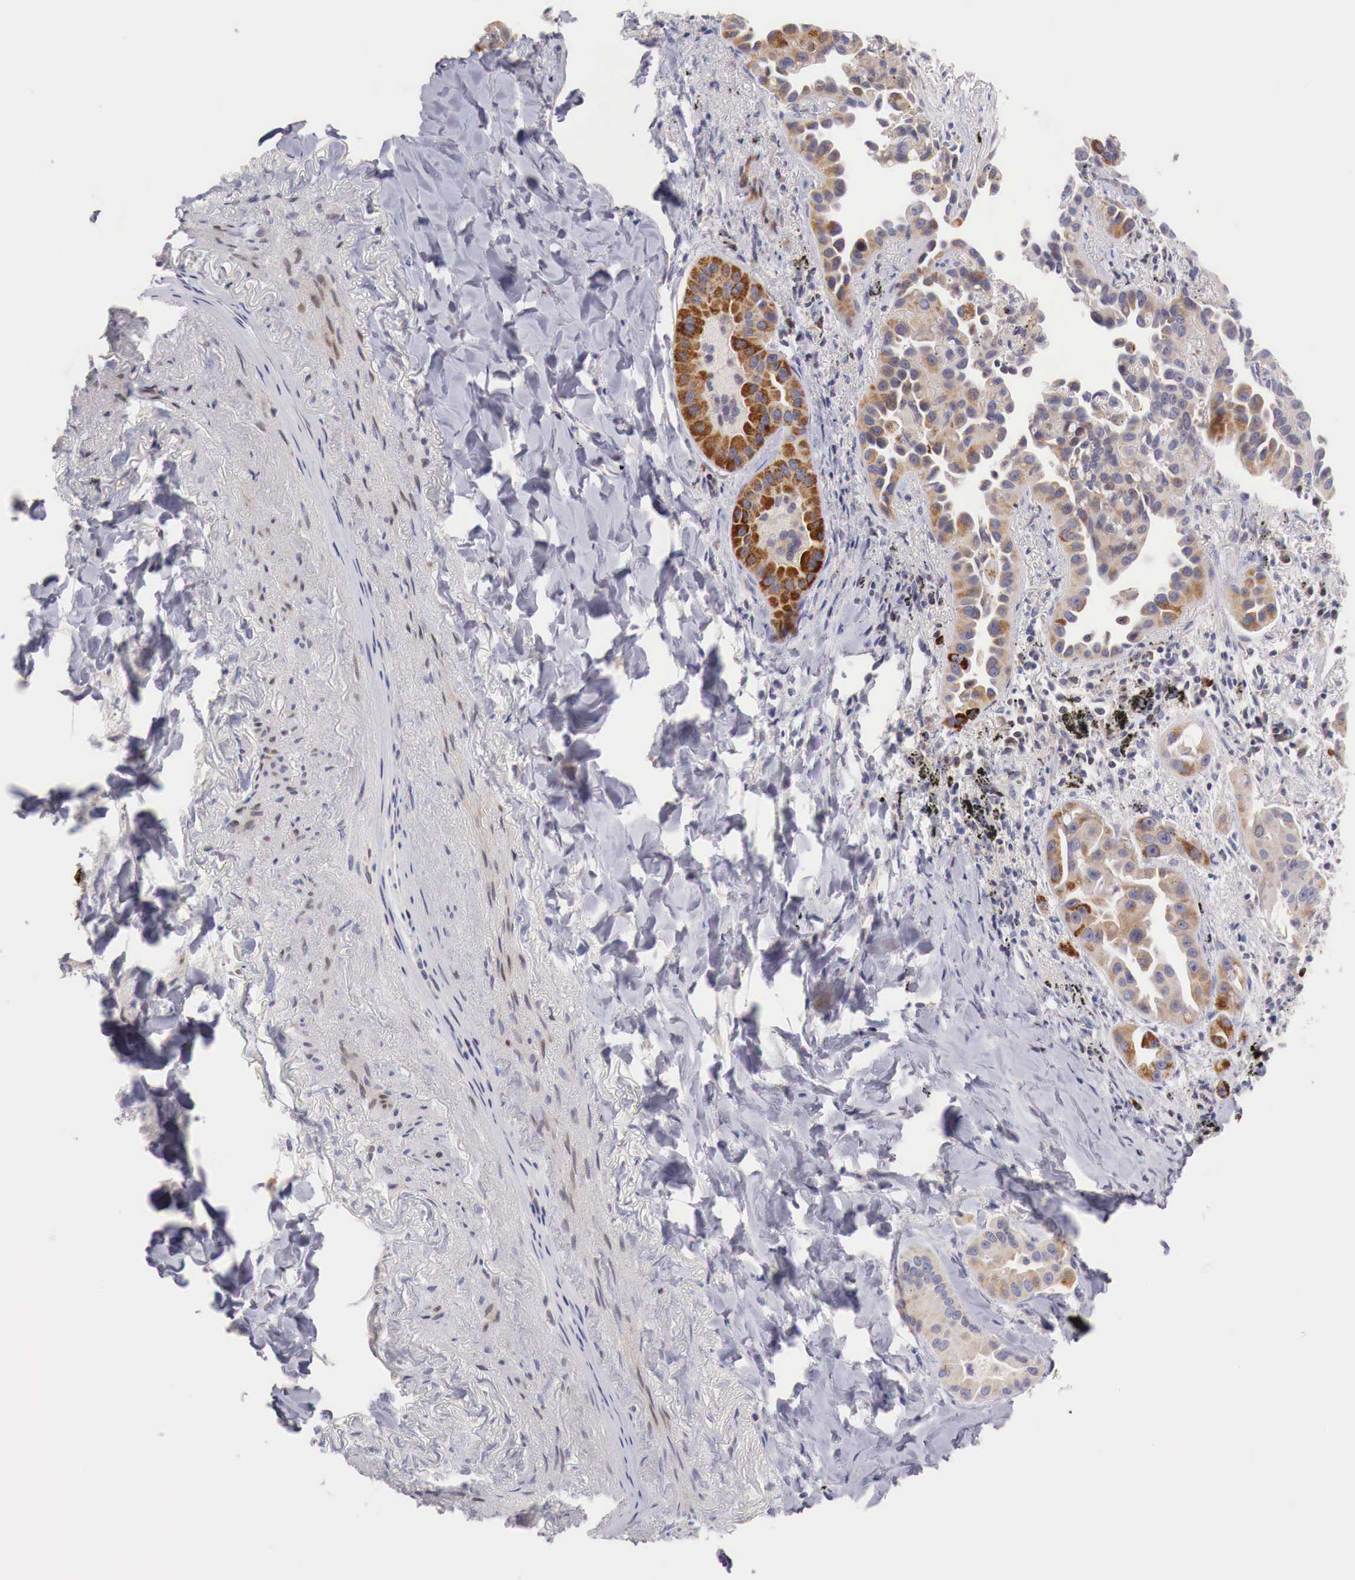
{"staining": {"intensity": "strong", "quantity": ">75%", "location": "cytoplasmic/membranous"}, "tissue": "lung cancer", "cell_type": "Tumor cells", "image_type": "cancer", "snomed": [{"axis": "morphology", "description": "Adenocarcinoma, NOS"}, {"axis": "topography", "description": "Lung"}], "caption": "Human lung cancer stained with a brown dye demonstrates strong cytoplasmic/membranous positive positivity in about >75% of tumor cells.", "gene": "CLCN5", "patient": {"sex": "male", "age": 68}}